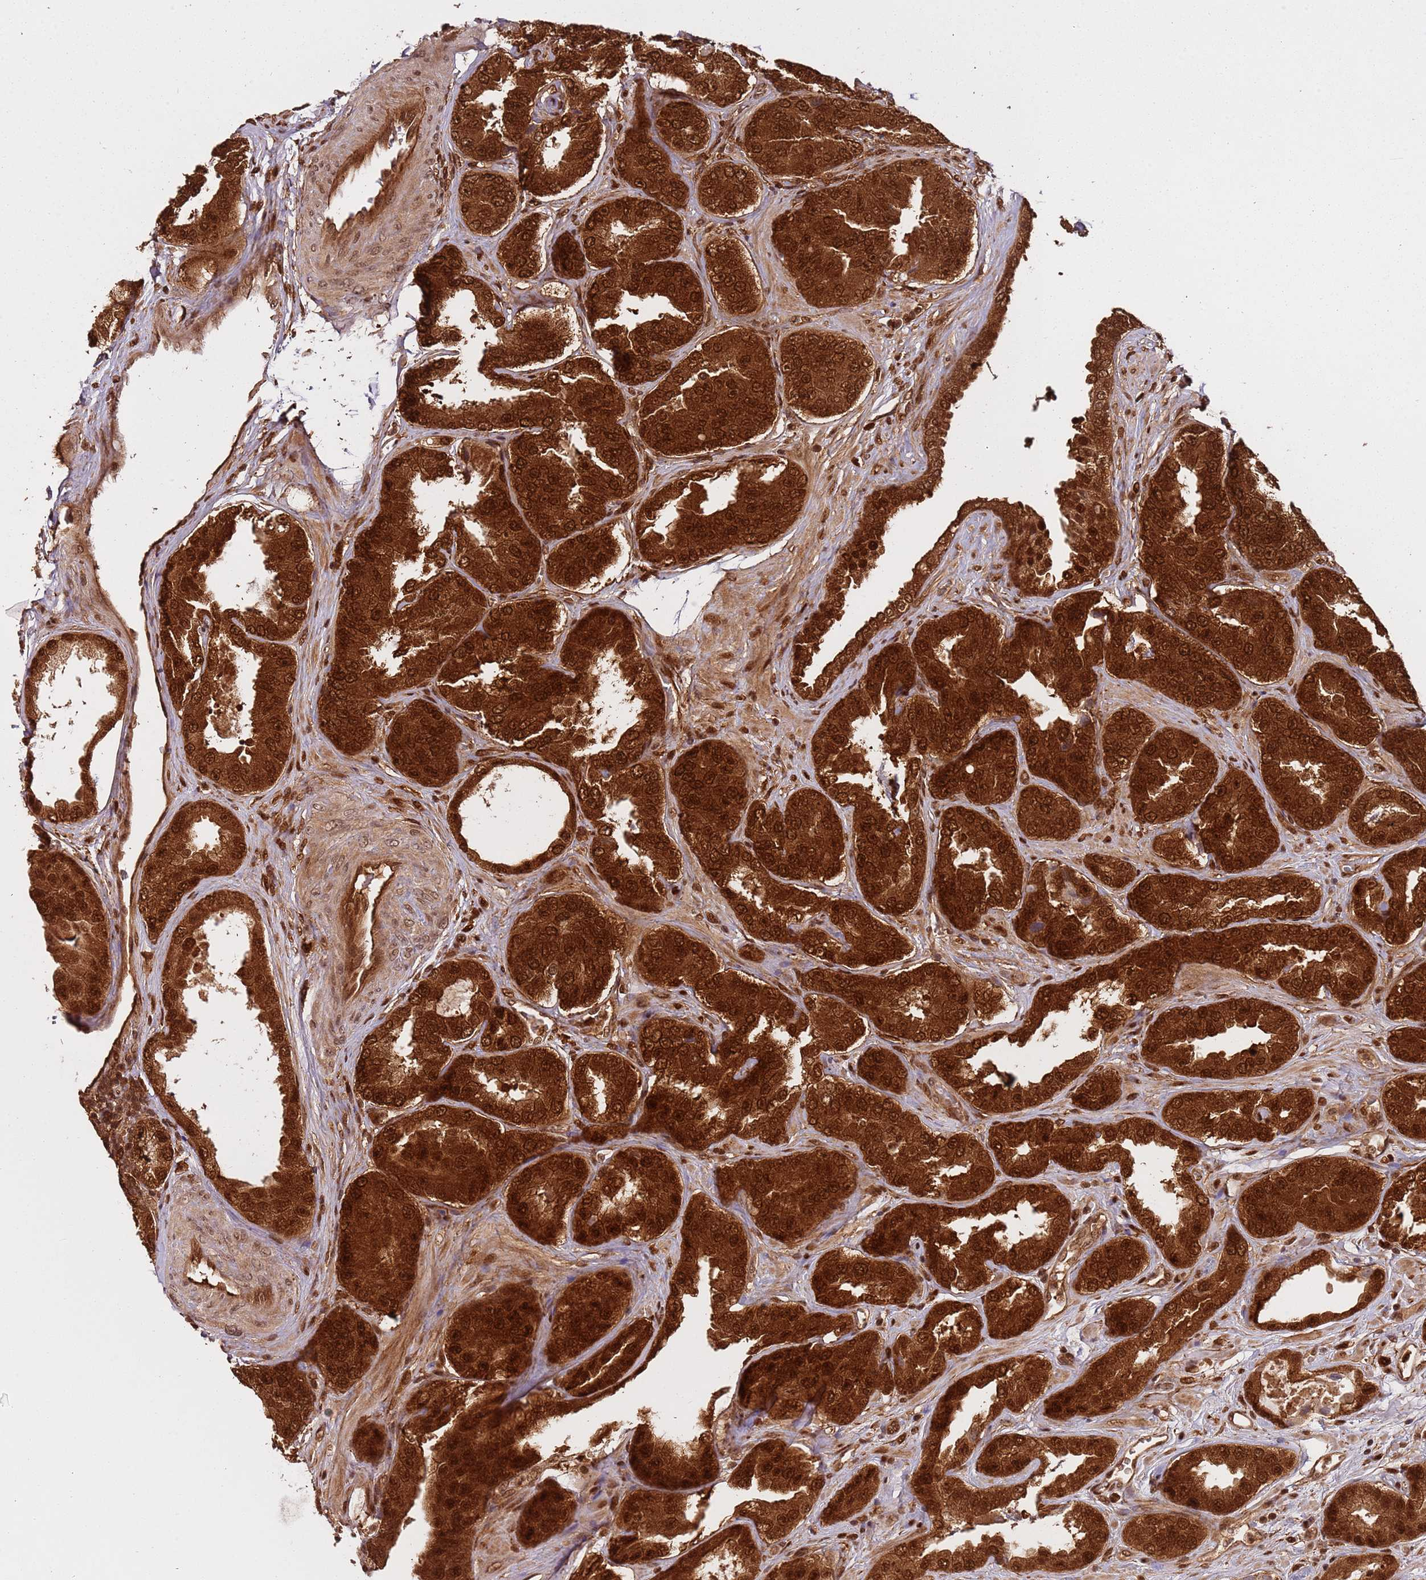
{"staining": {"intensity": "strong", "quantity": ">75%", "location": "cytoplasmic/membranous,nuclear"}, "tissue": "prostate cancer", "cell_type": "Tumor cells", "image_type": "cancer", "snomed": [{"axis": "morphology", "description": "Adenocarcinoma, High grade"}, {"axis": "topography", "description": "Prostate"}], "caption": "High-grade adenocarcinoma (prostate) stained with a protein marker shows strong staining in tumor cells.", "gene": "PGLS", "patient": {"sex": "male", "age": 72}}